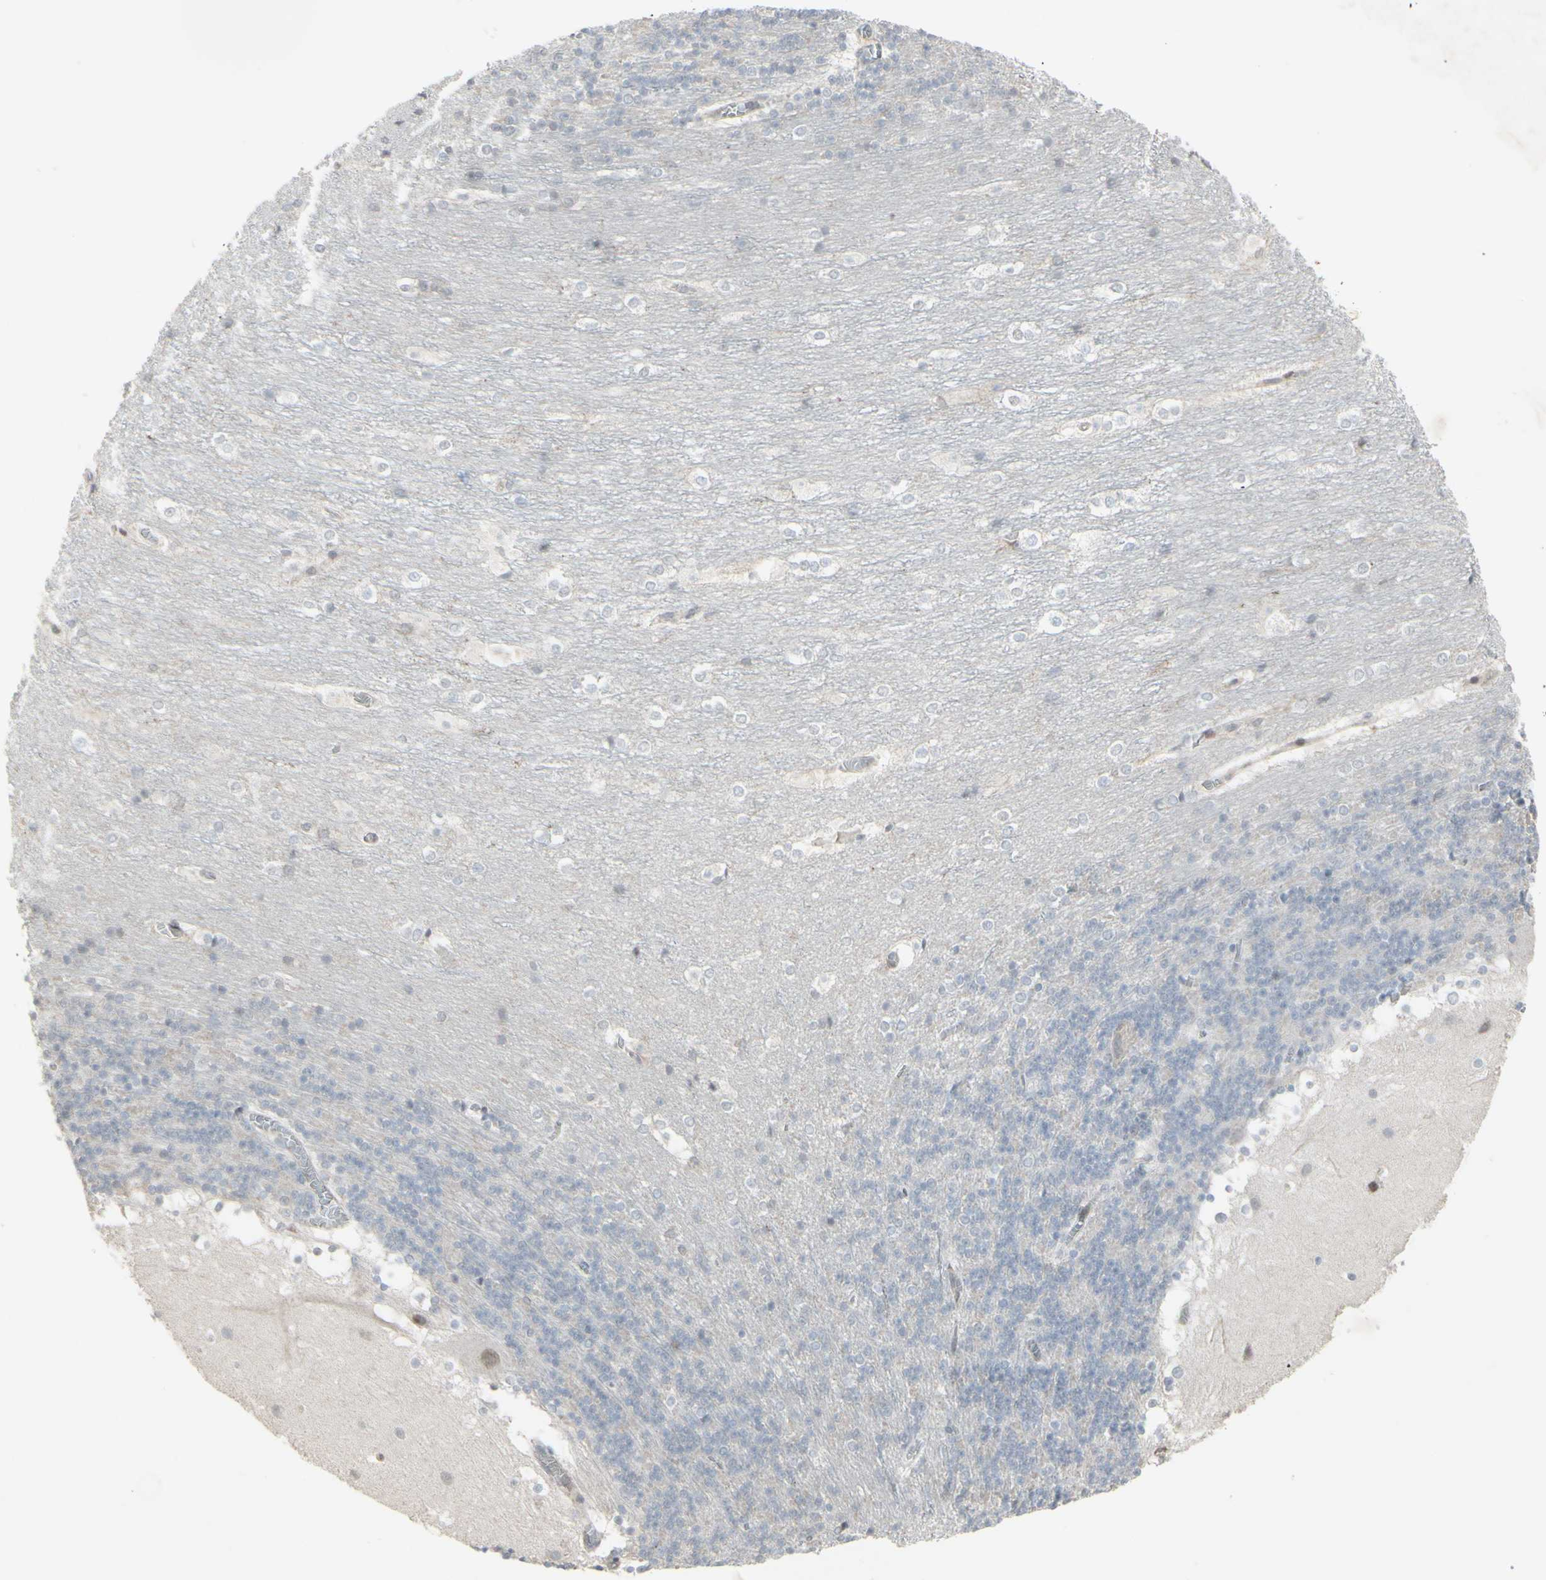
{"staining": {"intensity": "negative", "quantity": "none", "location": "none"}, "tissue": "cerebellum", "cell_type": "Cells in granular layer", "image_type": "normal", "snomed": [{"axis": "morphology", "description": "Normal tissue, NOS"}, {"axis": "topography", "description": "Cerebellum"}], "caption": "A histopathology image of cerebellum stained for a protein reveals no brown staining in cells in granular layer.", "gene": "CD33", "patient": {"sex": "female", "age": 19}}